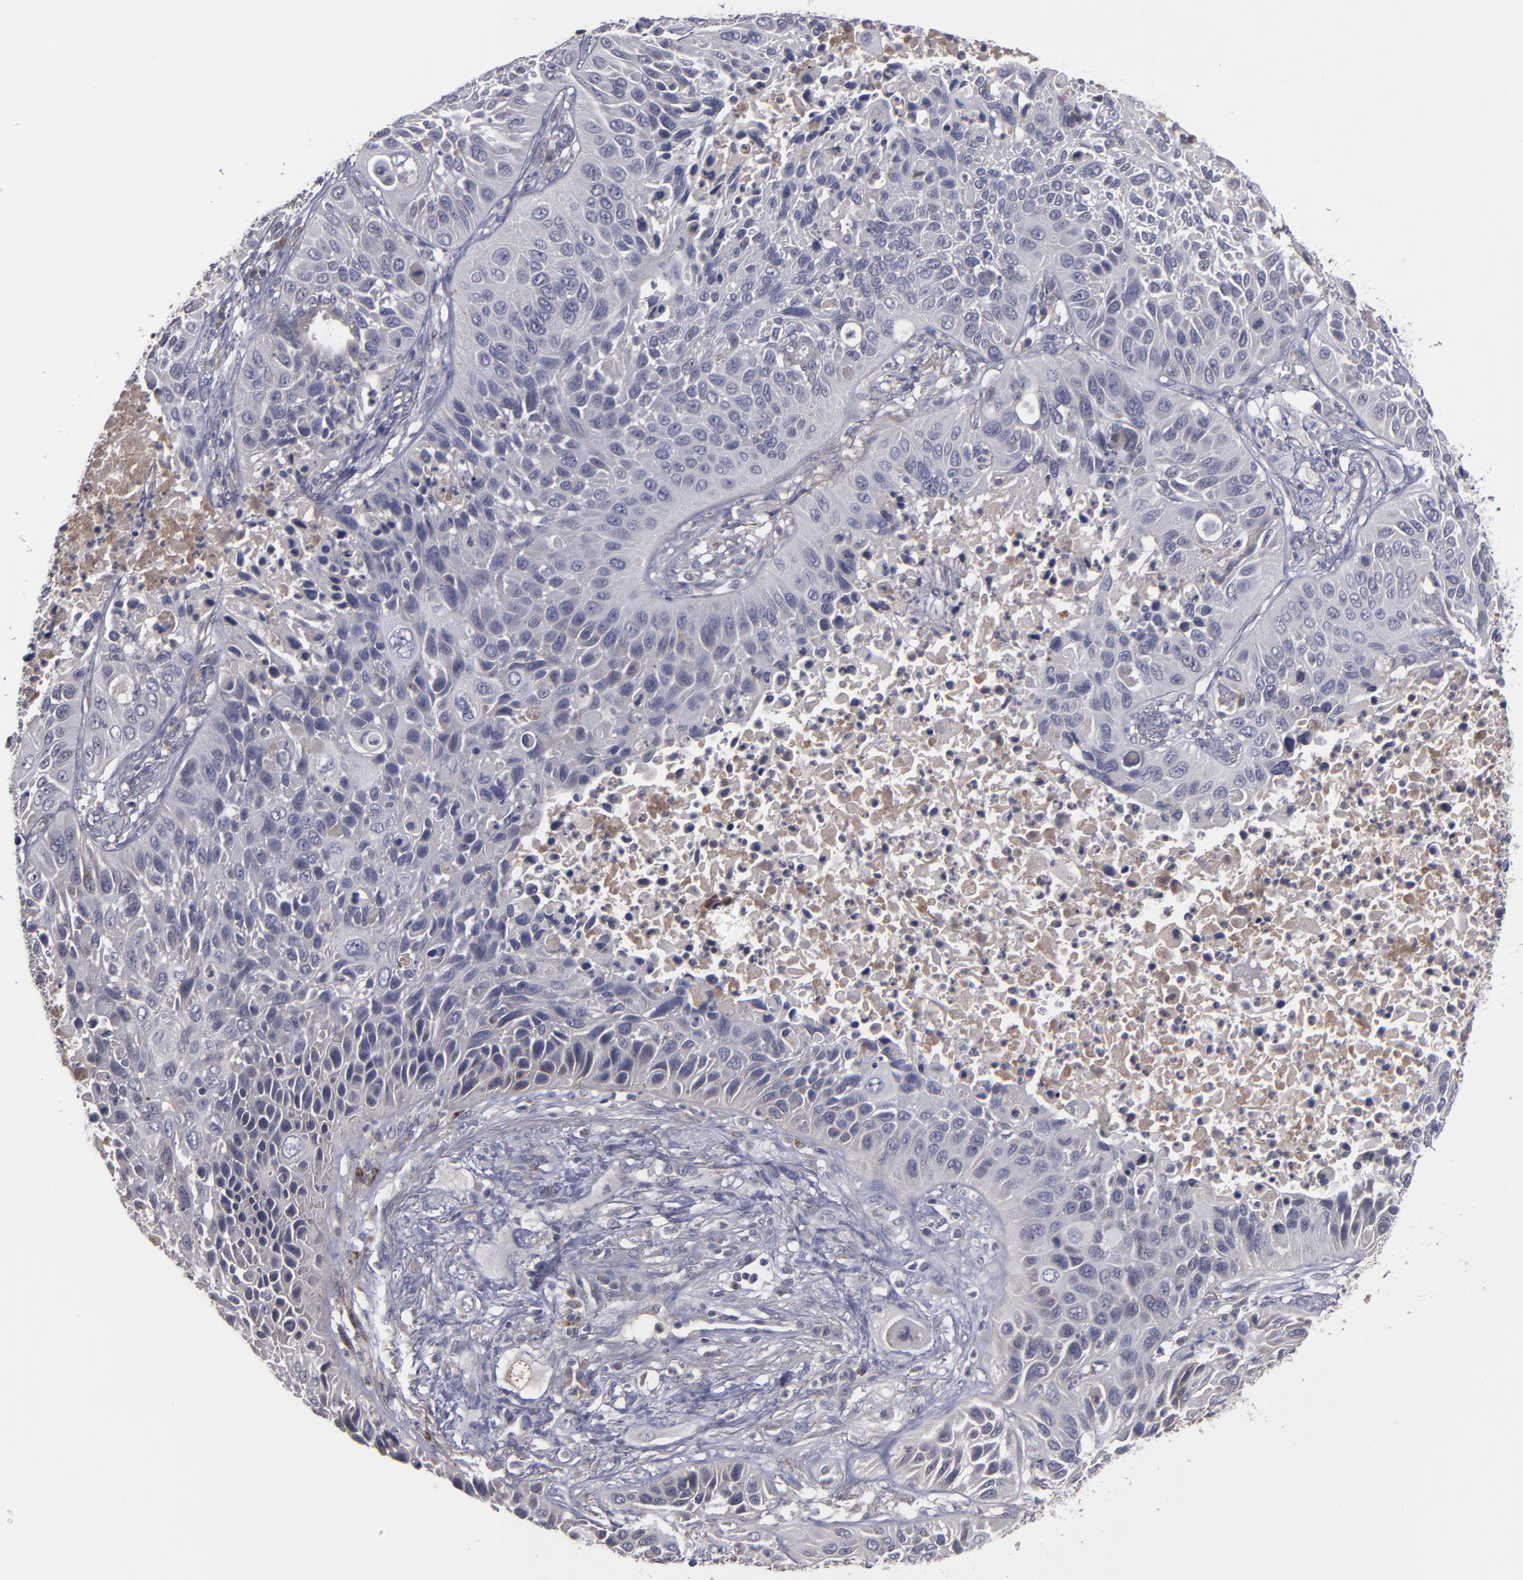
{"staining": {"intensity": "negative", "quantity": "none", "location": "none"}, "tissue": "lung cancer", "cell_type": "Tumor cells", "image_type": "cancer", "snomed": [{"axis": "morphology", "description": "Squamous cell carcinoma, NOS"}, {"axis": "topography", "description": "Lung"}], "caption": "Tumor cells are negative for protein expression in human lung cancer.", "gene": "MMP11", "patient": {"sex": "female", "age": 76}}